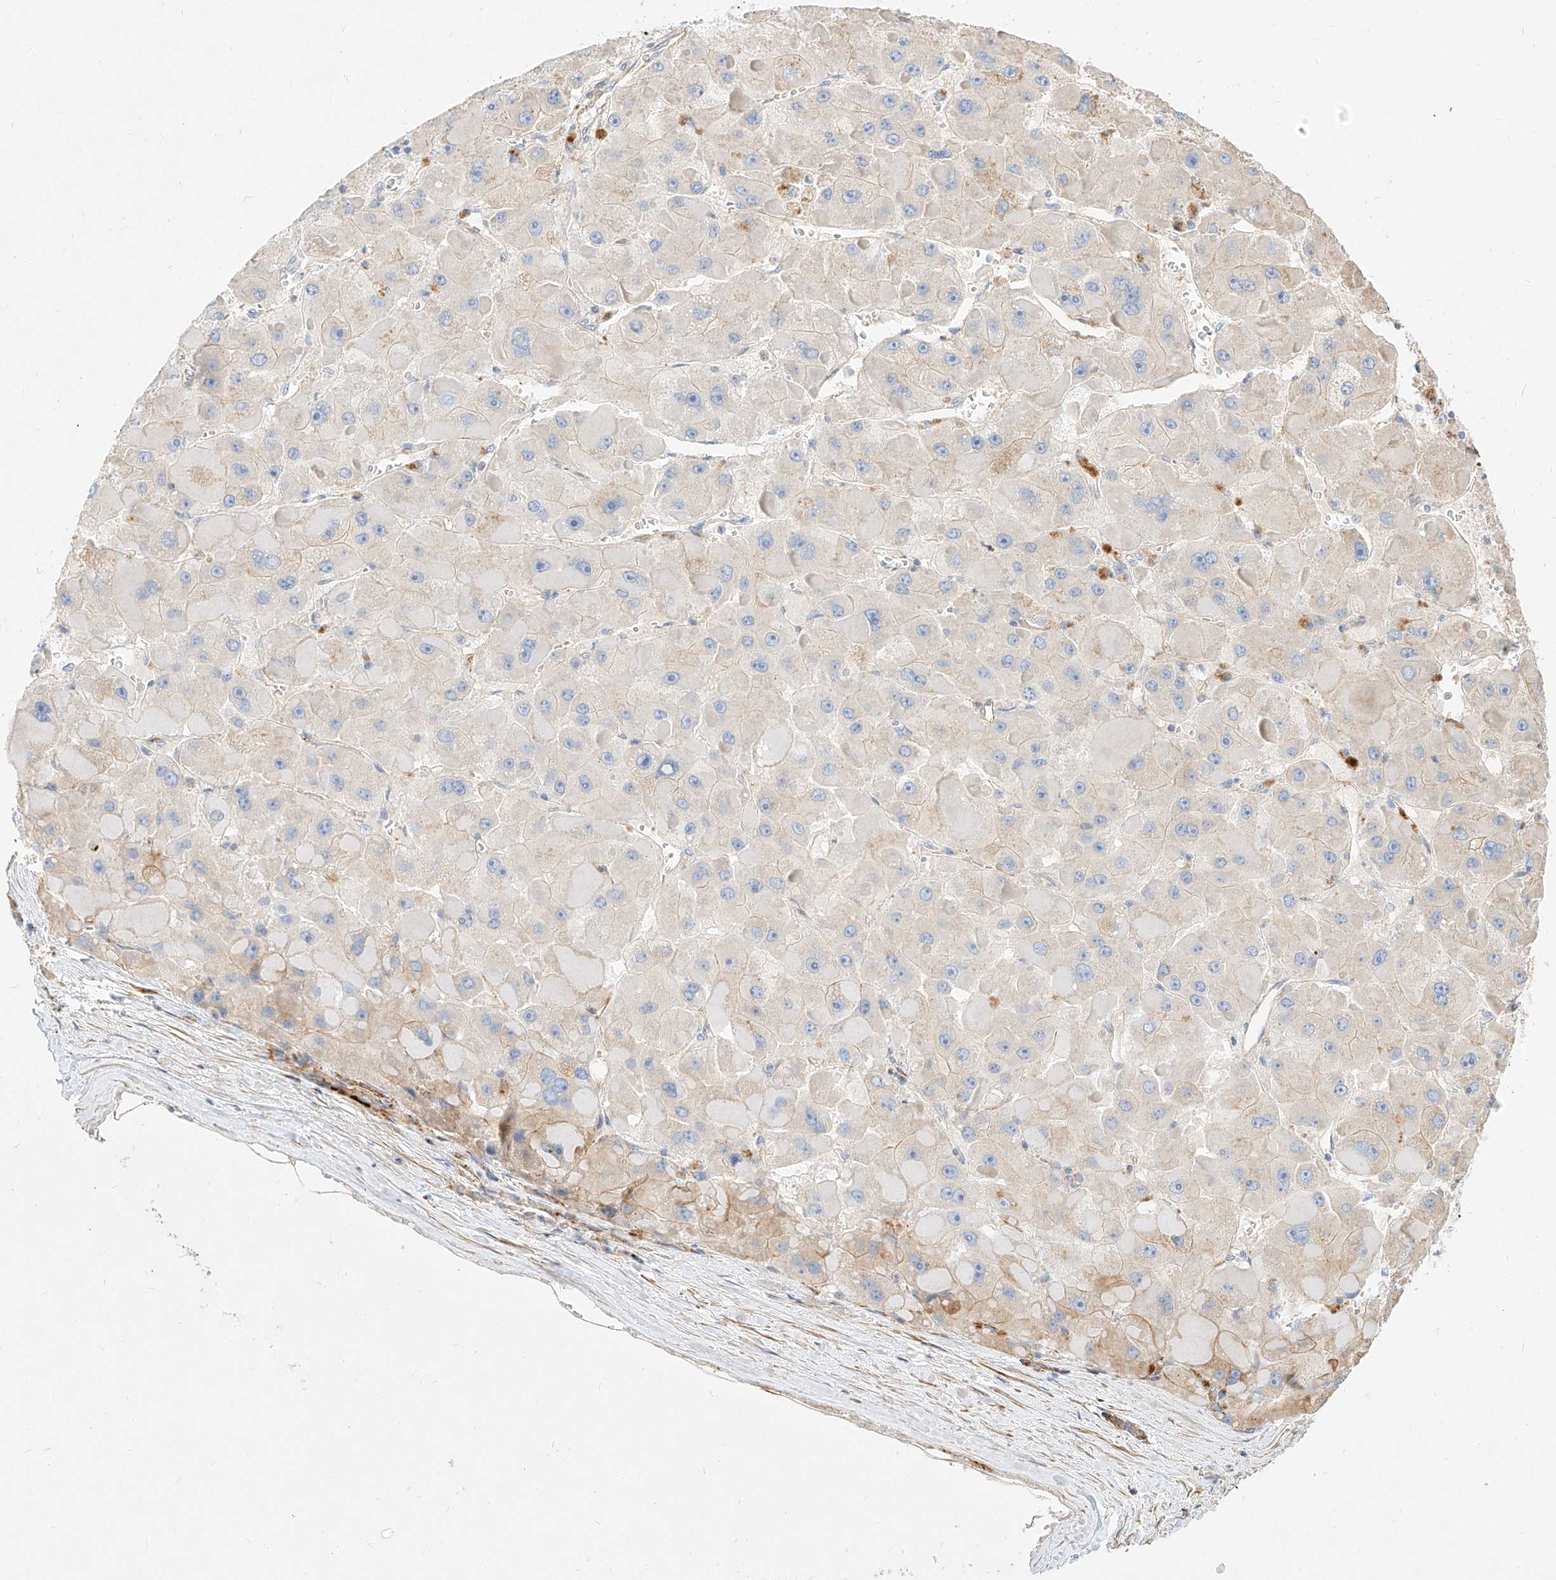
{"staining": {"intensity": "negative", "quantity": "none", "location": "none"}, "tissue": "liver cancer", "cell_type": "Tumor cells", "image_type": "cancer", "snomed": [{"axis": "morphology", "description": "Carcinoma, Hepatocellular, NOS"}, {"axis": "topography", "description": "Liver"}], "caption": "Immunohistochemical staining of liver cancer (hepatocellular carcinoma) exhibits no significant expression in tumor cells.", "gene": "KCNH5", "patient": {"sex": "female", "age": 73}}